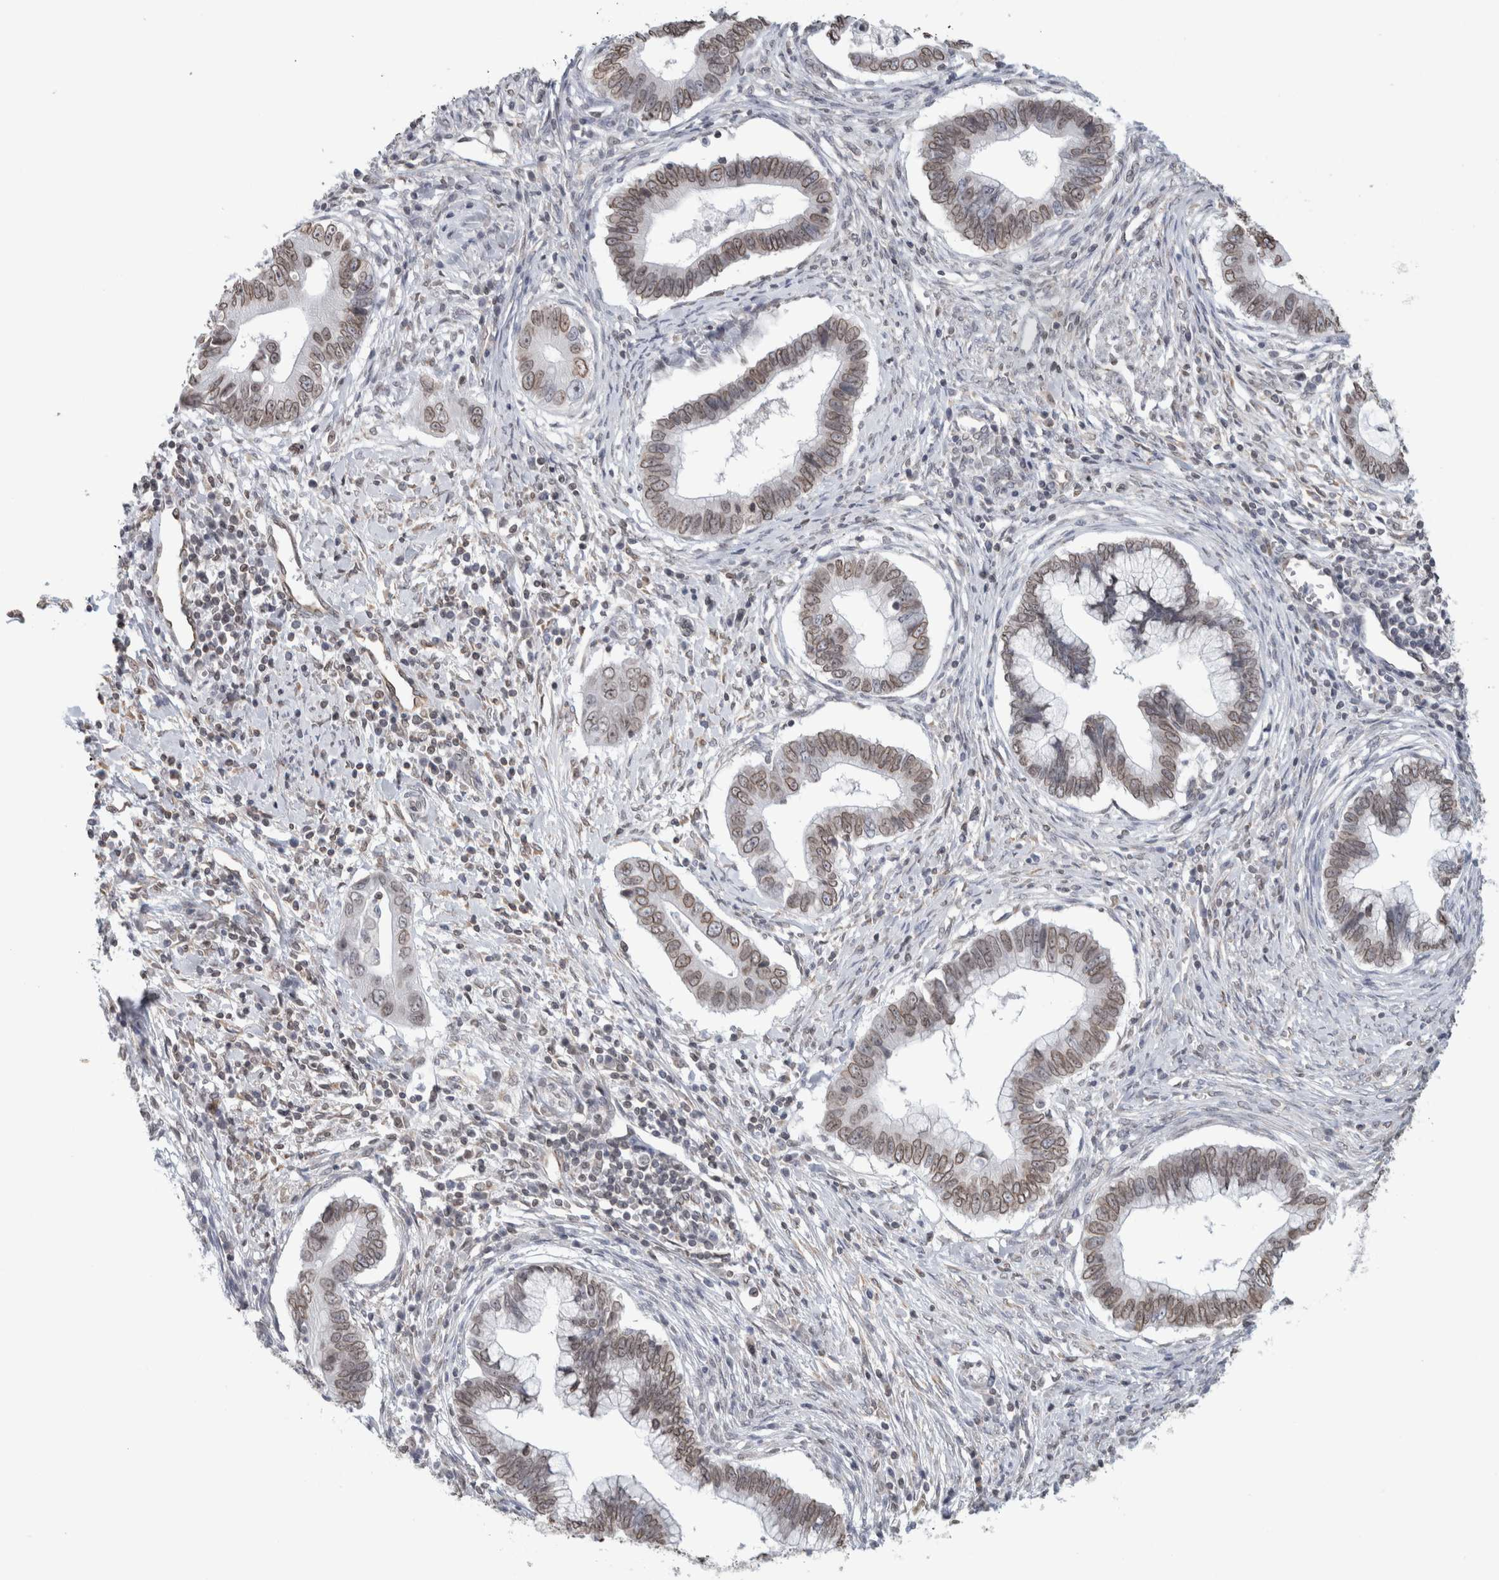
{"staining": {"intensity": "weak", "quantity": ">75%", "location": "cytoplasmic/membranous,nuclear"}, "tissue": "cervical cancer", "cell_type": "Tumor cells", "image_type": "cancer", "snomed": [{"axis": "morphology", "description": "Adenocarcinoma, NOS"}, {"axis": "topography", "description": "Cervix"}], "caption": "Tumor cells reveal low levels of weak cytoplasmic/membranous and nuclear expression in about >75% of cells in human cervical cancer.", "gene": "RBMX2", "patient": {"sex": "female", "age": 44}}